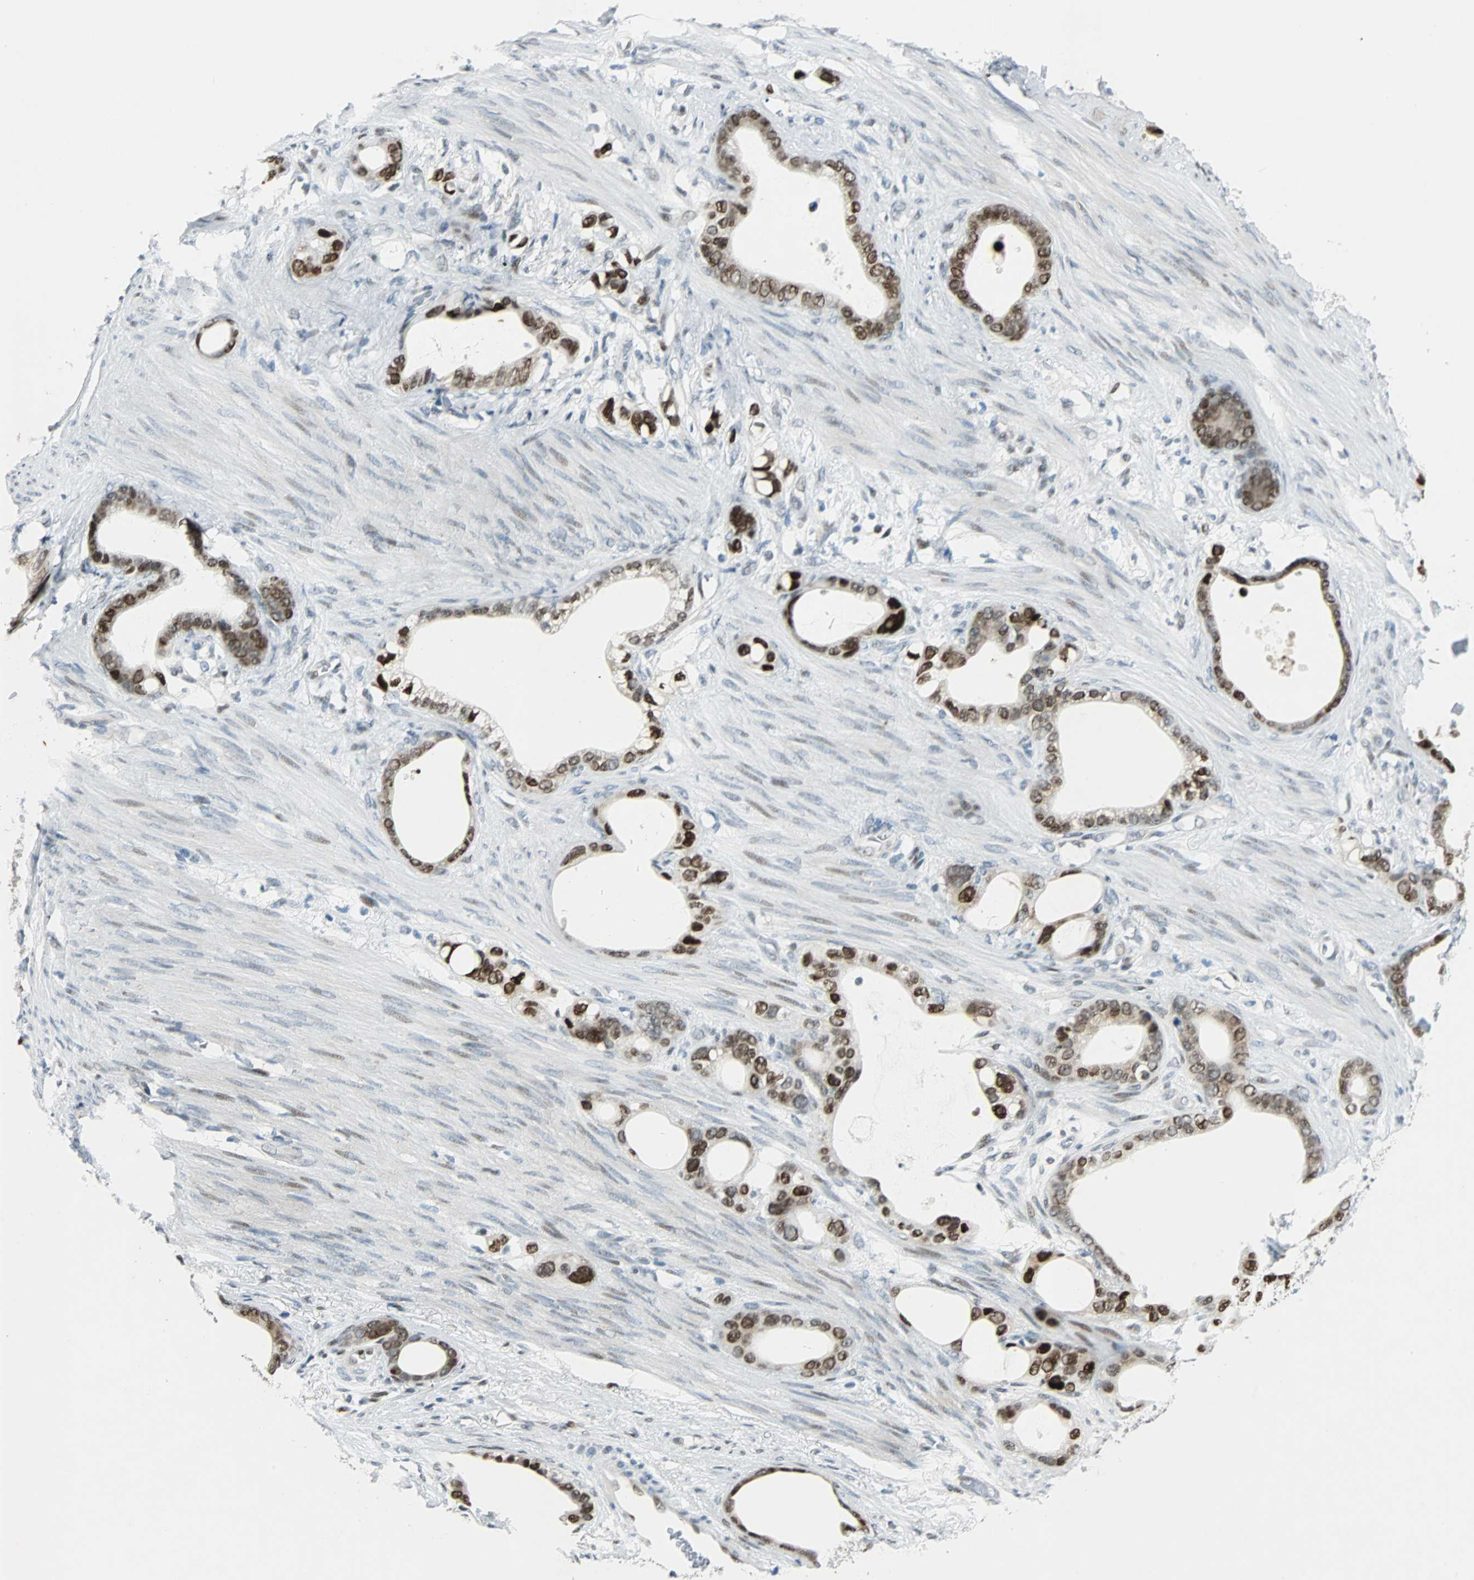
{"staining": {"intensity": "strong", "quantity": ">75%", "location": "nuclear"}, "tissue": "stomach cancer", "cell_type": "Tumor cells", "image_type": "cancer", "snomed": [{"axis": "morphology", "description": "Adenocarcinoma, NOS"}, {"axis": "topography", "description": "Stomach"}], "caption": "A brown stain shows strong nuclear positivity of a protein in human stomach cancer (adenocarcinoma) tumor cells. (DAB (3,3'-diaminobenzidine) = brown stain, brightfield microscopy at high magnification).", "gene": "AJUBA", "patient": {"sex": "female", "age": 75}}